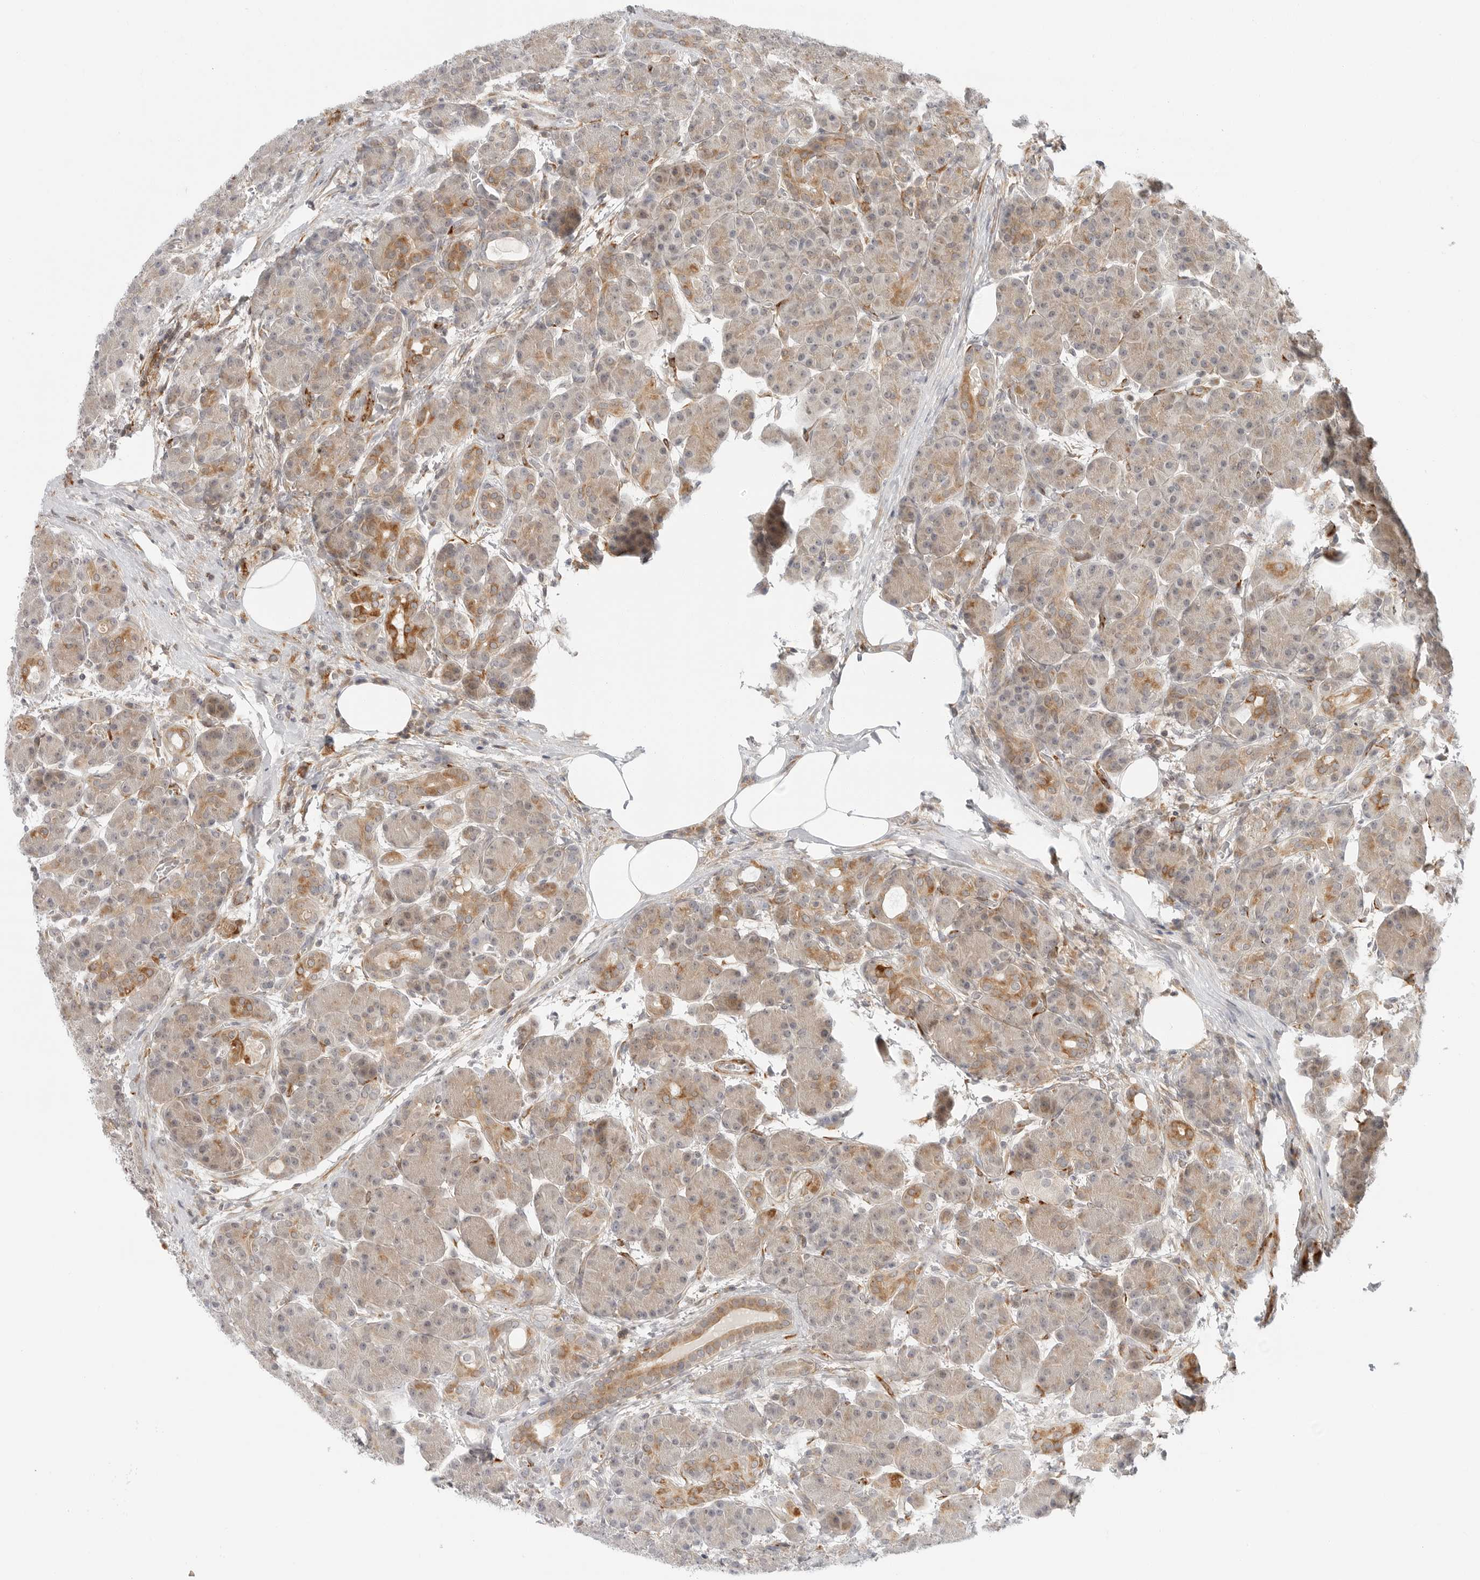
{"staining": {"intensity": "moderate", "quantity": "25%-75%", "location": "cytoplasmic/membranous"}, "tissue": "pancreas", "cell_type": "Exocrine glandular cells", "image_type": "normal", "snomed": [{"axis": "morphology", "description": "Normal tissue, NOS"}, {"axis": "topography", "description": "Pancreas"}], "caption": "Protein expression analysis of benign pancreas displays moderate cytoplasmic/membranous staining in about 25%-75% of exocrine glandular cells. The staining was performed using DAB (3,3'-diaminobenzidine), with brown indicating positive protein expression. Nuclei are stained blue with hematoxylin.", "gene": "C1QTNF1", "patient": {"sex": "male", "age": 63}}